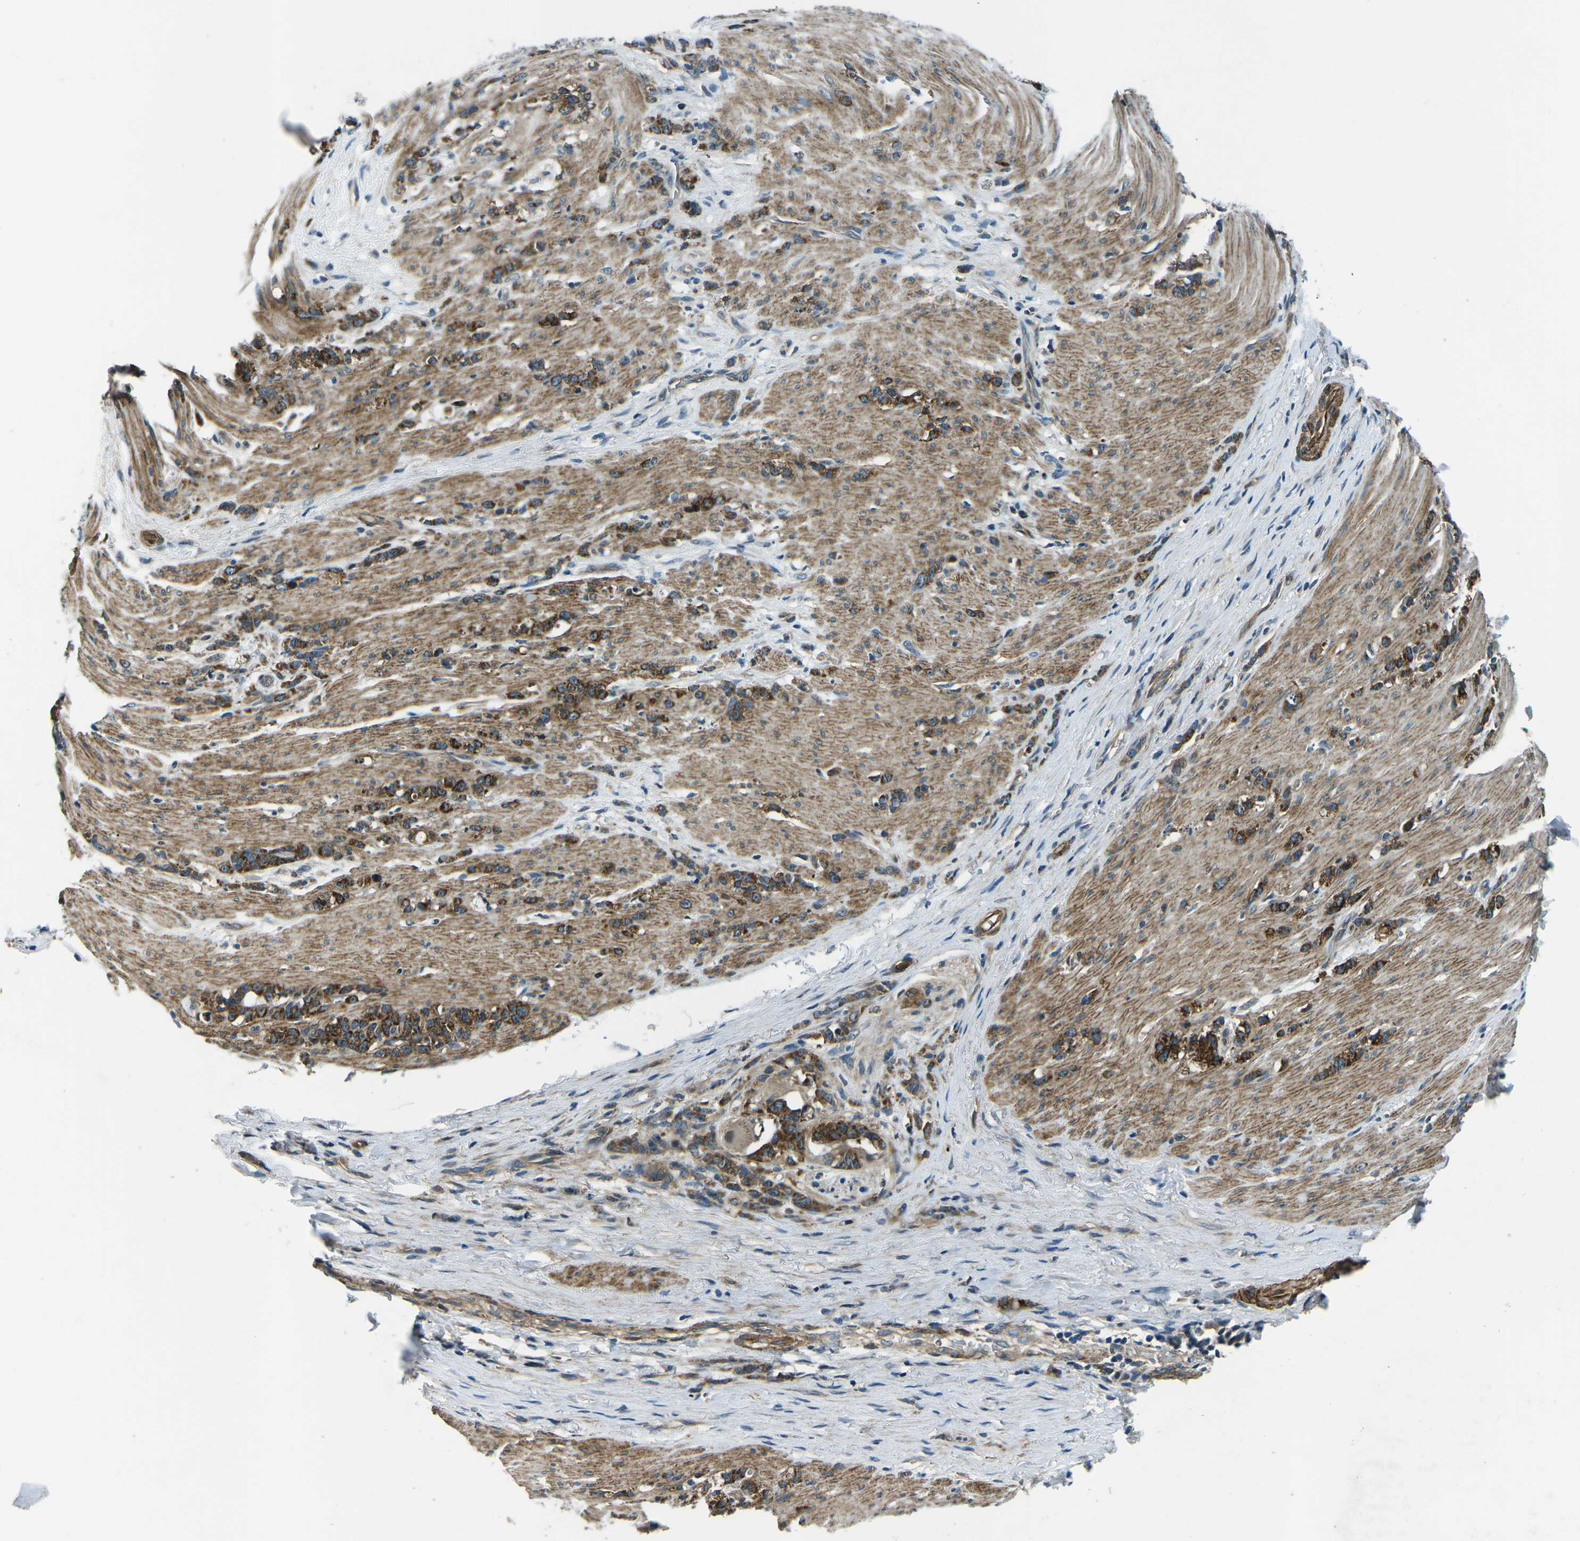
{"staining": {"intensity": "strong", "quantity": "25%-75%", "location": "cytoplasmic/membranous"}, "tissue": "stomach cancer", "cell_type": "Tumor cells", "image_type": "cancer", "snomed": [{"axis": "morphology", "description": "Adenocarcinoma, NOS"}, {"axis": "topography", "description": "Stomach, lower"}], "caption": "Stomach cancer stained for a protein (brown) displays strong cytoplasmic/membranous positive positivity in approximately 25%-75% of tumor cells.", "gene": "AFAP1", "patient": {"sex": "male", "age": 88}}